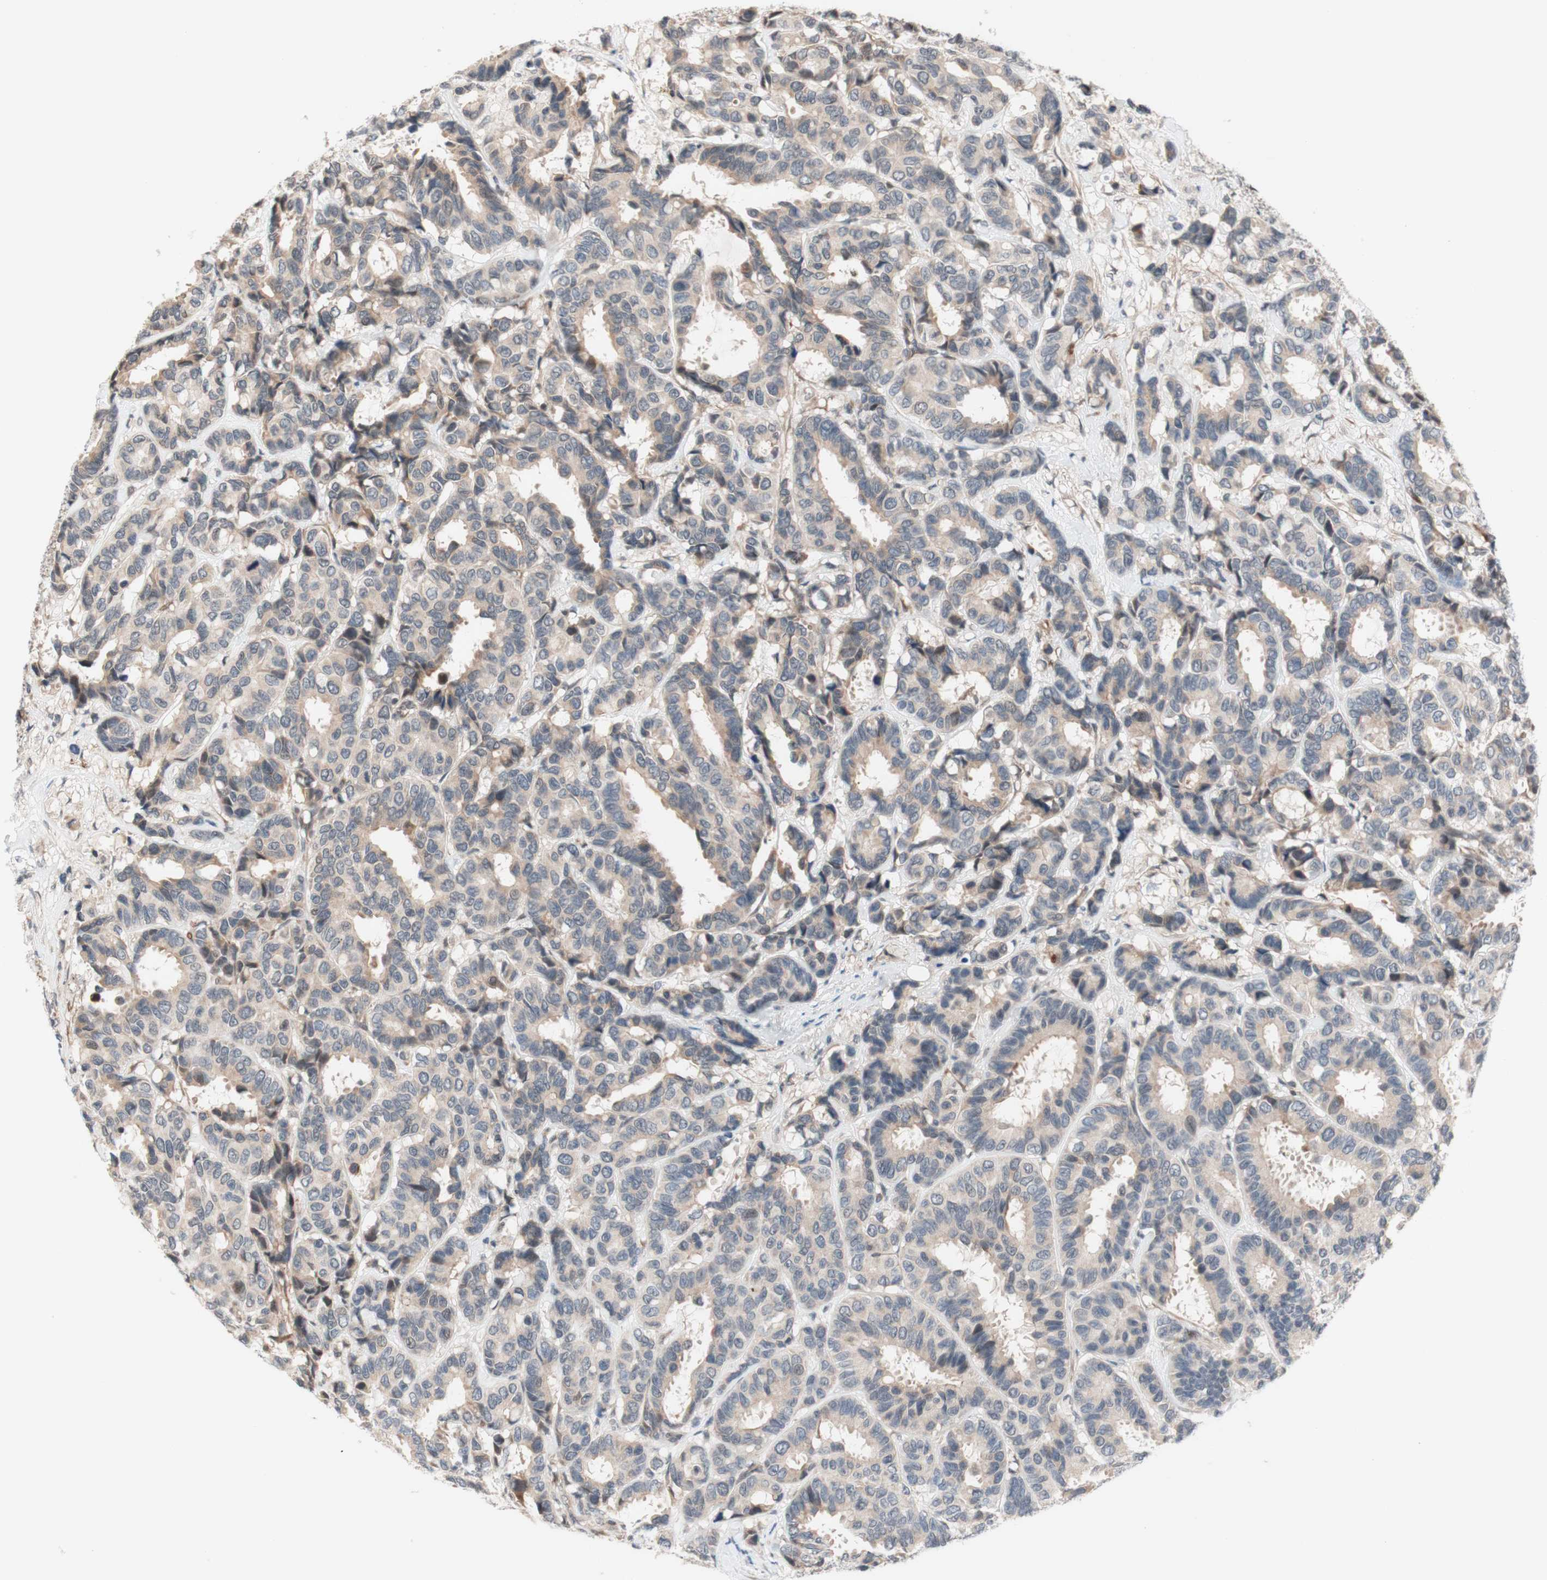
{"staining": {"intensity": "weak", "quantity": "25%-75%", "location": "cytoplasmic/membranous"}, "tissue": "breast cancer", "cell_type": "Tumor cells", "image_type": "cancer", "snomed": [{"axis": "morphology", "description": "Duct carcinoma"}, {"axis": "topography", "description": "Breast"}], "caption": "Brown immunohistochemical staining in breast cancer demonstrates weak cytoplasmic/membranous positivity in approximately 25%-75% of tumor cells.", "gene": "CD55", "patient": {"sex": "female", "age": 87}}